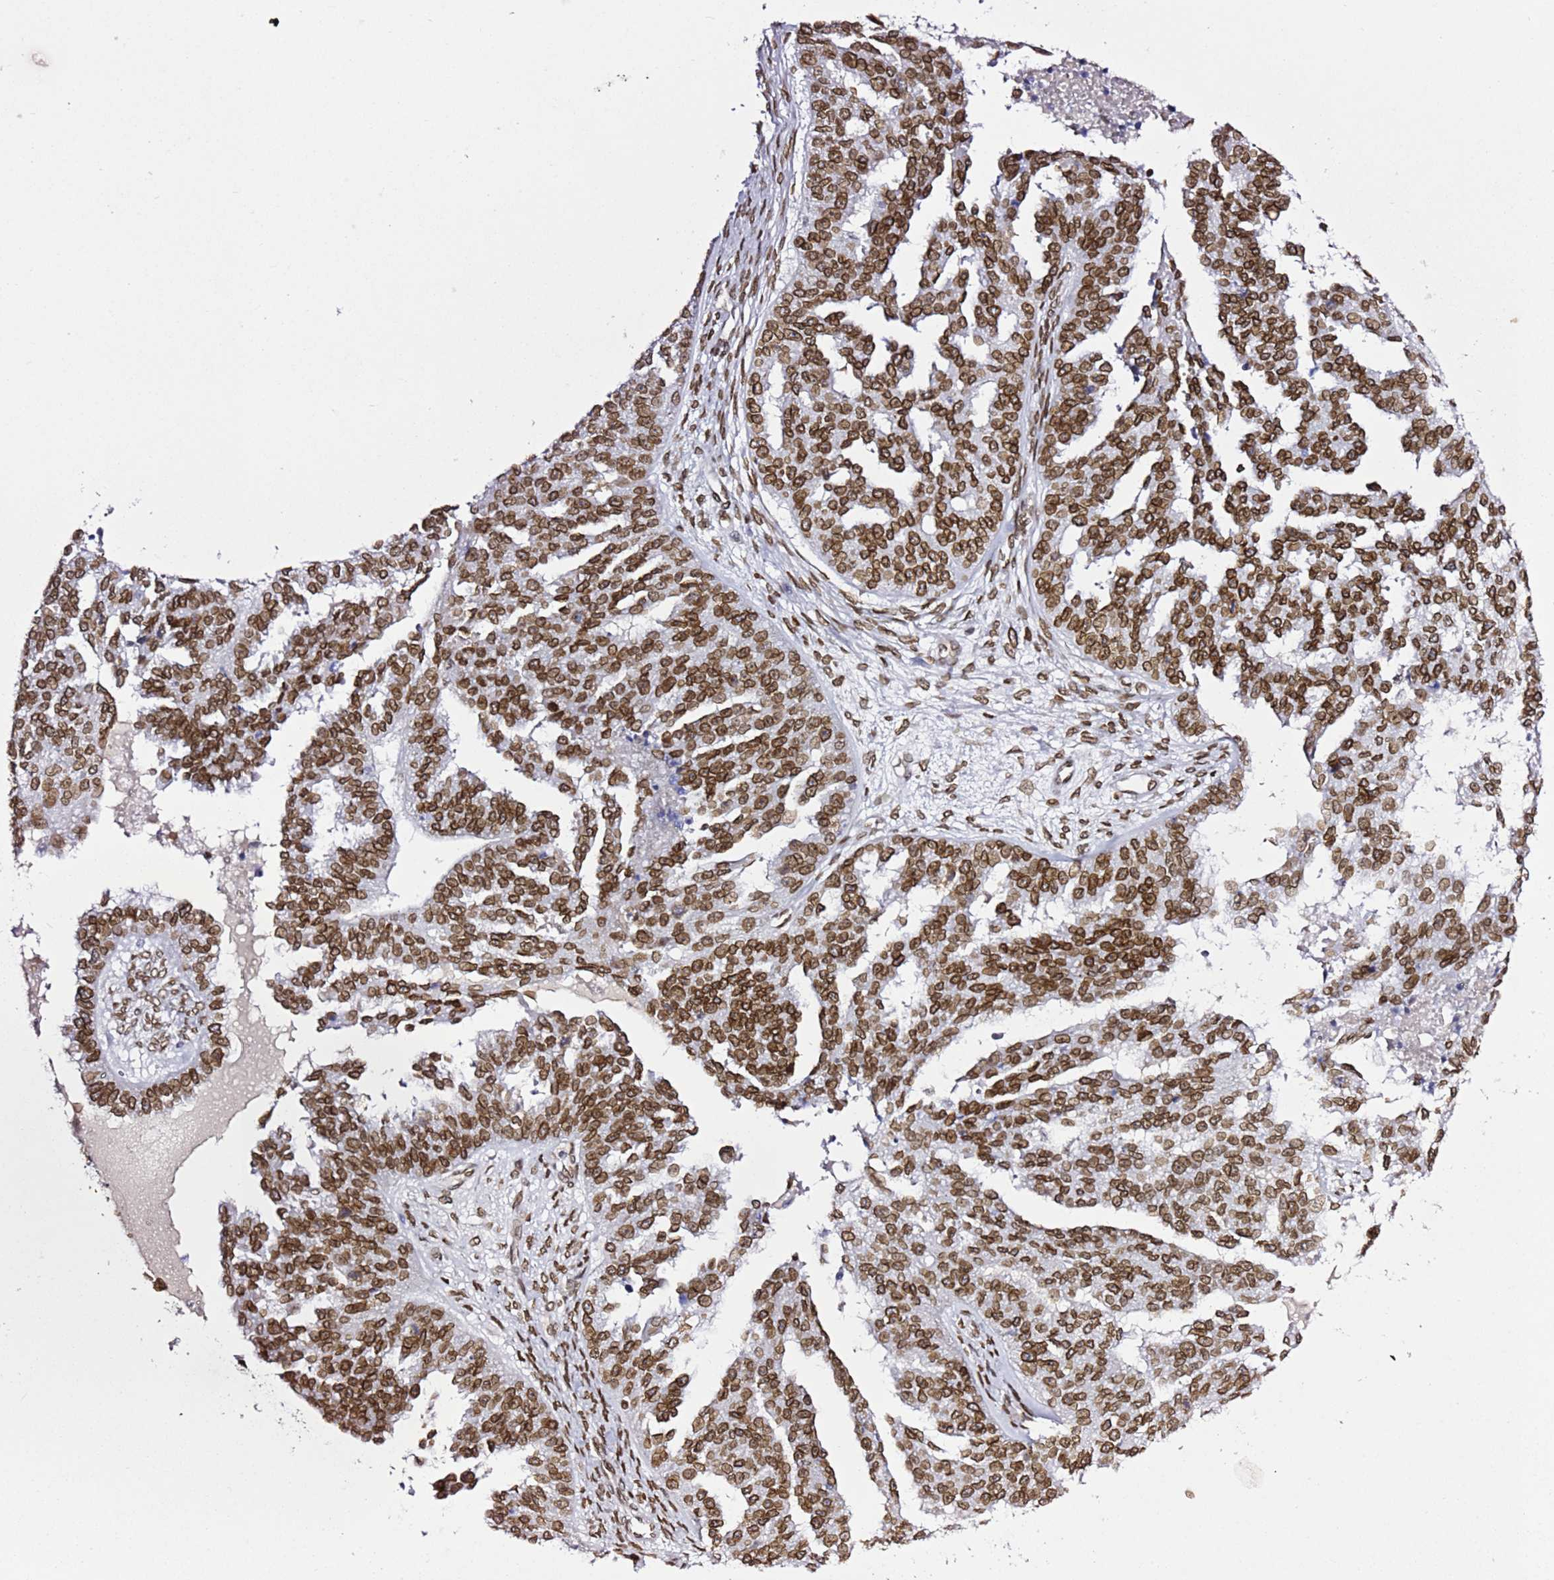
{"staining": {"intensity": "moderate", "quantity": ">75%", "location": "cytoplasmic/membranous,nuclear"}, "tissue": "ovarian cancer", "cell_type": "Tumor cells", "image_type": "cancer", "snomed": [{"axis": "morphology", "description": "Cystadenocarcinoma, serous, NOS"}, {"axis": "topography", "description": "Ovary"}], "caption": "A high-resolution micrograph shows immunohistochemistry staining of ovarian cancer (serous cystadenocarcinoma), which exhibits moderate cytoplasmic/membranous and nuclear positivity in about >75% of tumor cells.", "gene": "POU6F1", "patient": {"sex": "female", "age": 58}}